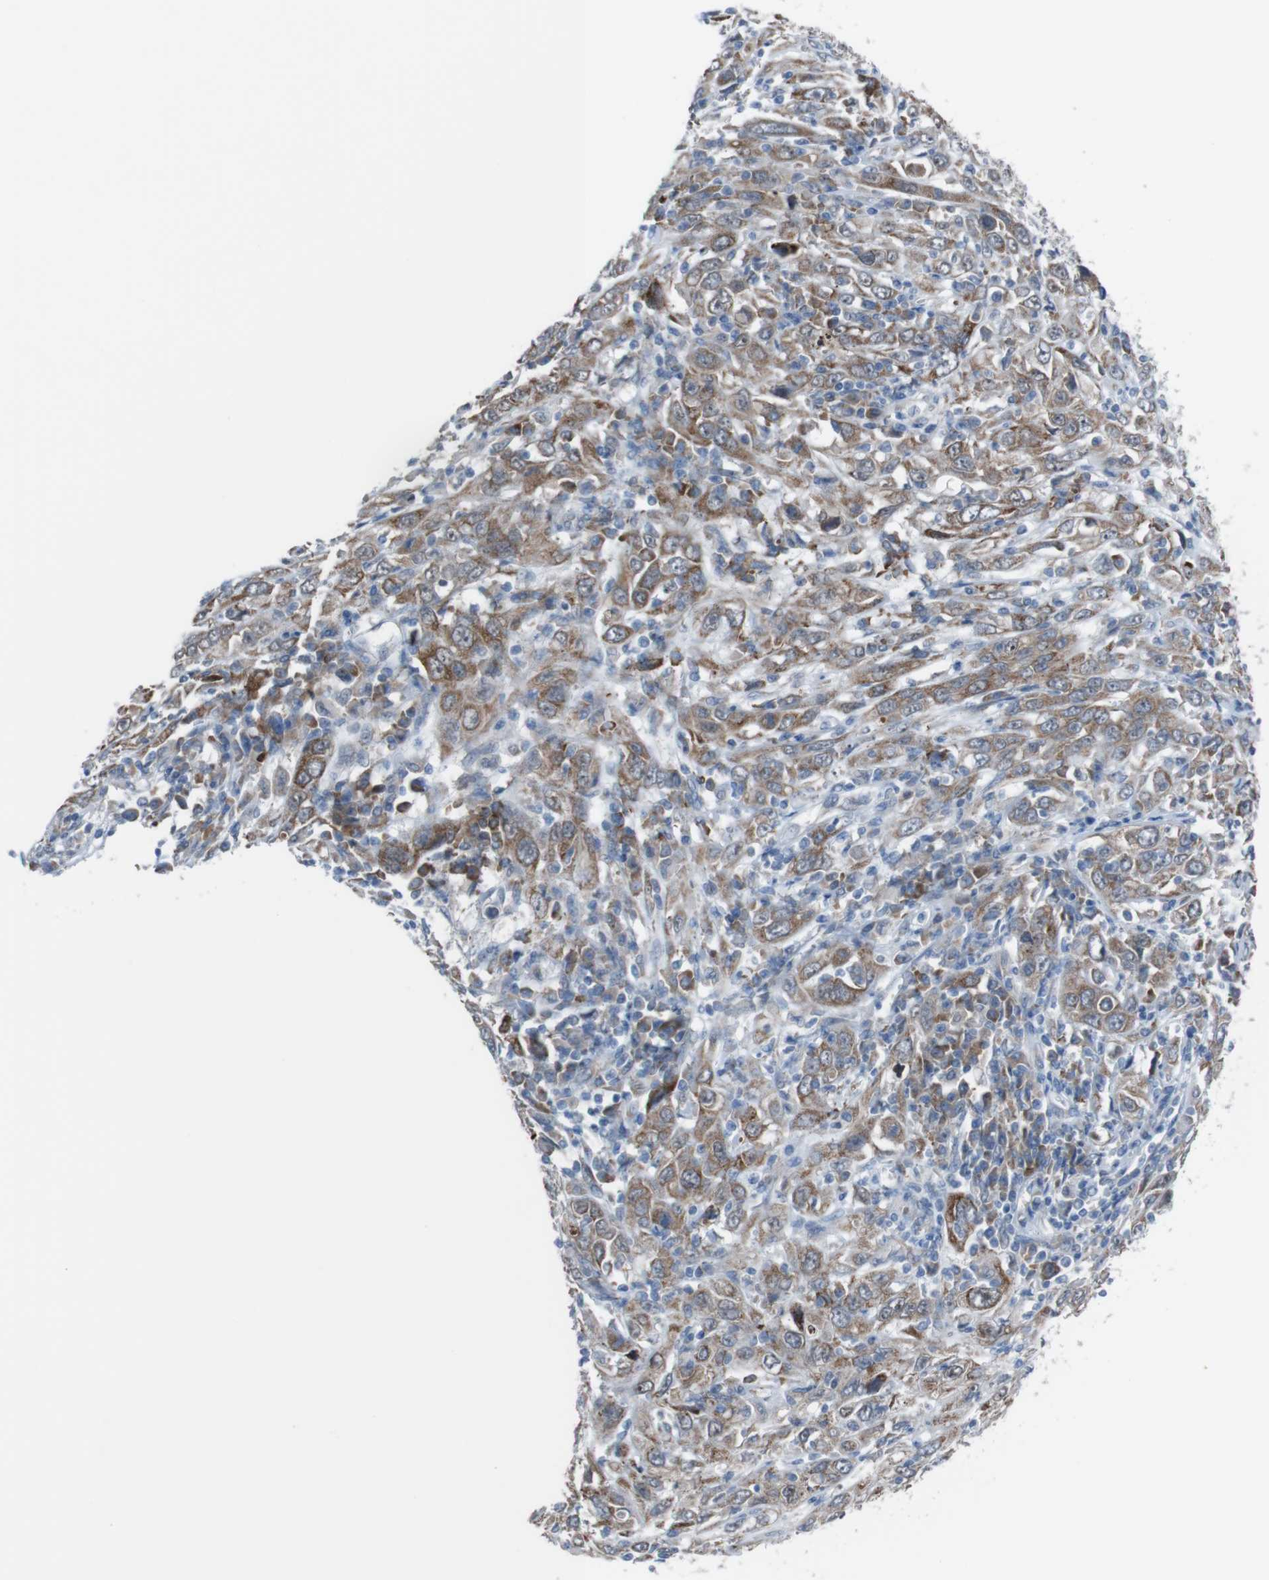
{"staining": {"intensity": "moderate", "quantity": ">75%", "location": "cytoplasmic/membranous"}, "tissue": "cervical cancer", "cell_type": "Tumor cells", "image_type": "cancer", "snomed": [{"axis": "morphology", "description": "Squamous cell carcinoma, NOS"}, {"axis": "topography", "description": "Cervix"}], "caption": "Protein analysis of cervical cancer (squamous cell carcinoma) tissue reveals moderate cytoplasmic/membranous positivity in about >75% of tumor cells. The protein is stained brown, and the nuclei are stained in blue (DAB (3,3'-diaminobenzidine) IHC with brightfield microscopy, high magnification).", "gene": "CDH22", "patient": {"sex": "female", "age": 46}}